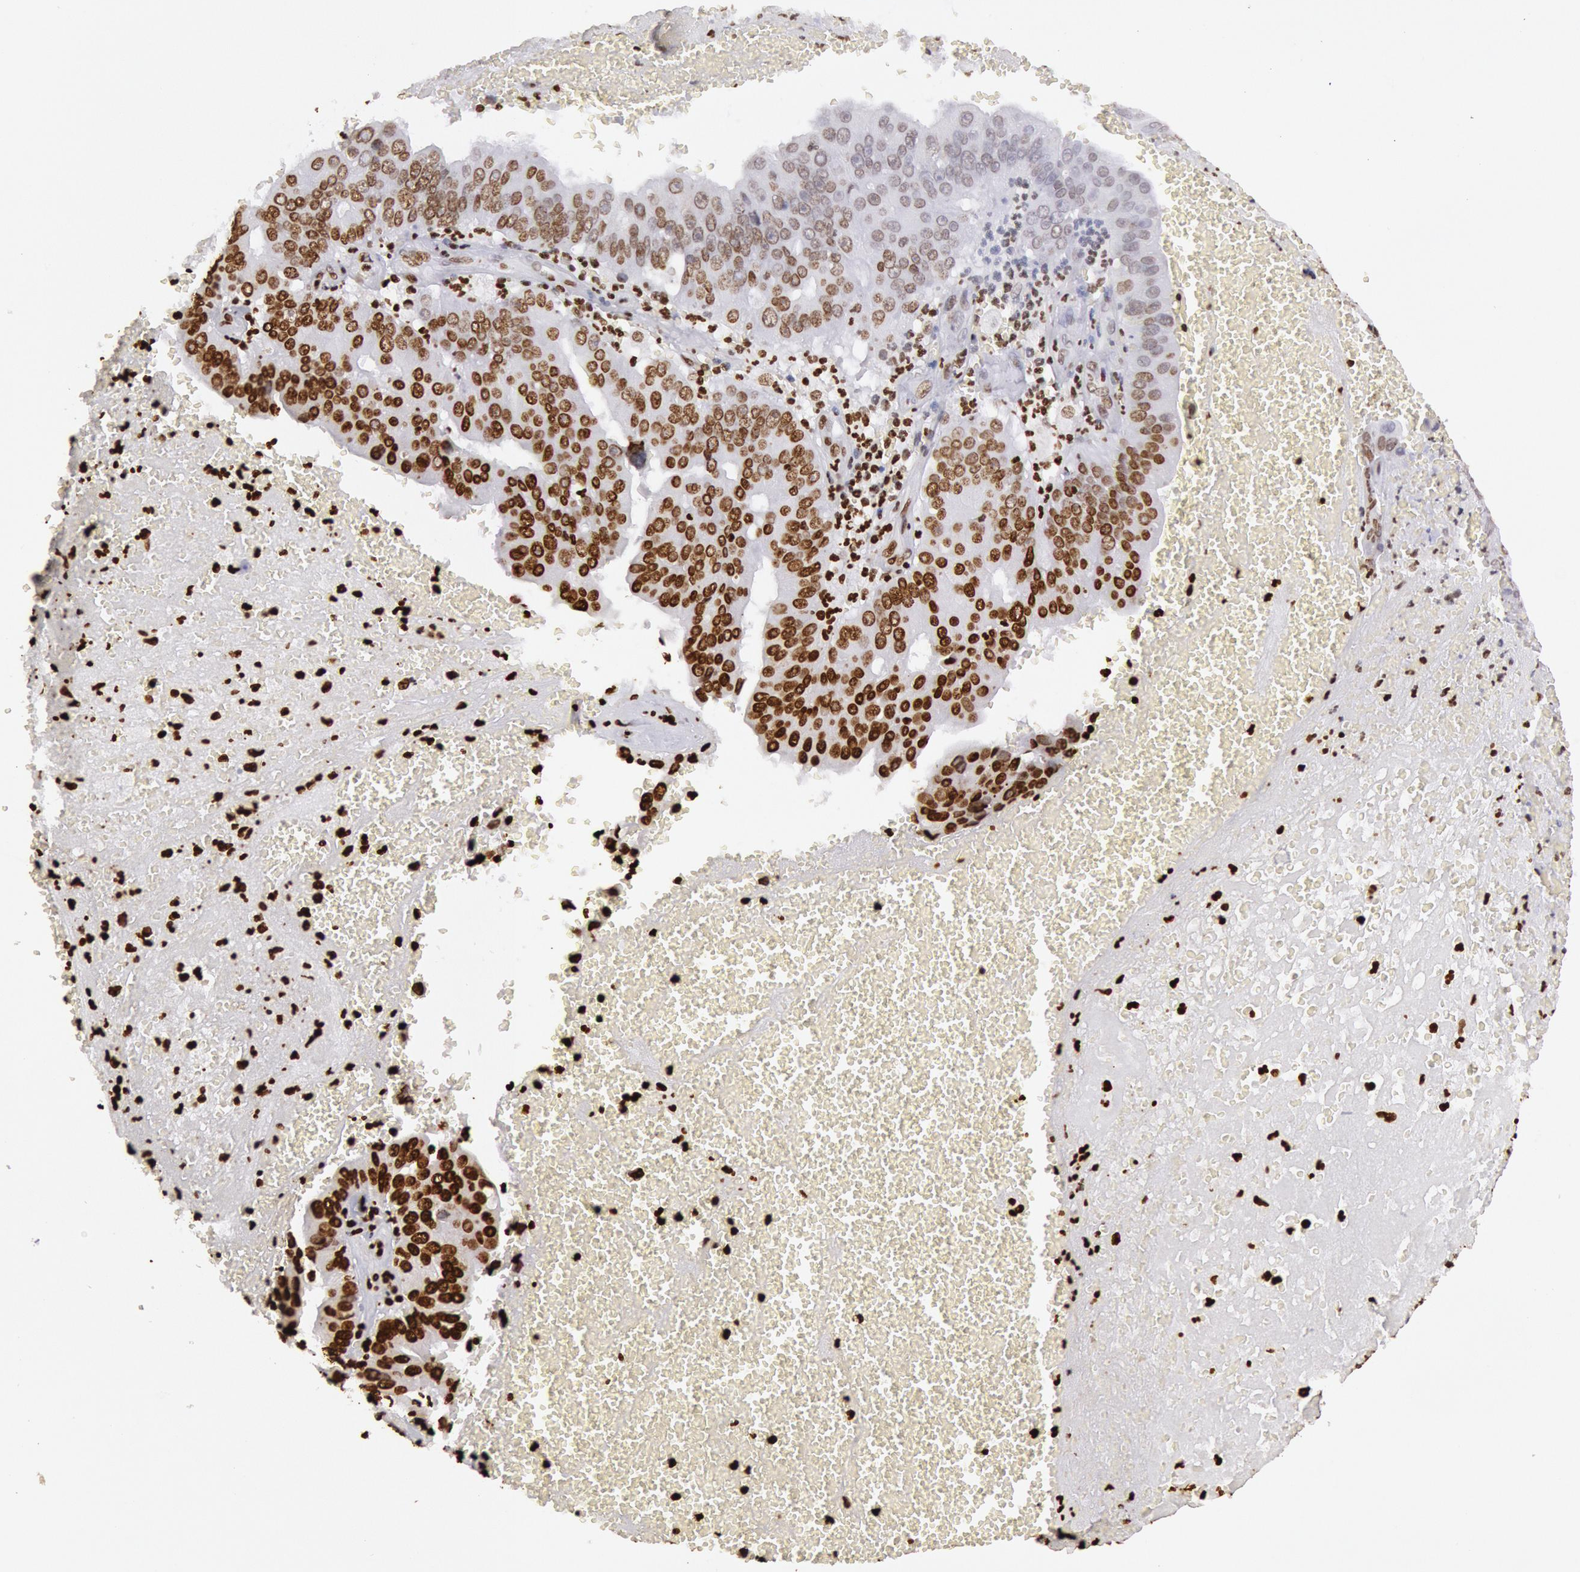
{"staining": {"intensity": "strong", "quantity": ">75%", "location": "nuclear"}, "tissue": "liver cancer", "cell_type": "Tumor cells", "image_type": "cancer", "snomed": [{"axis": "morphology", "description": "Cholangiocarcinoma"}, {"axis": "topography", "description": "Liver"}], "caption": "Protein expression analysis of liver cancer exhibits strong nuclear staining in approximately >75% of tumor cells. The staining was performed using DAB (3,3'-diaminobenzidine) to visualize the protein expression in brown, while the nuclei were stained in blue with hematoxylin (Magnification: 20x).", "gene": "H3-4", "patient": {"sex": "female", "age": 79}}